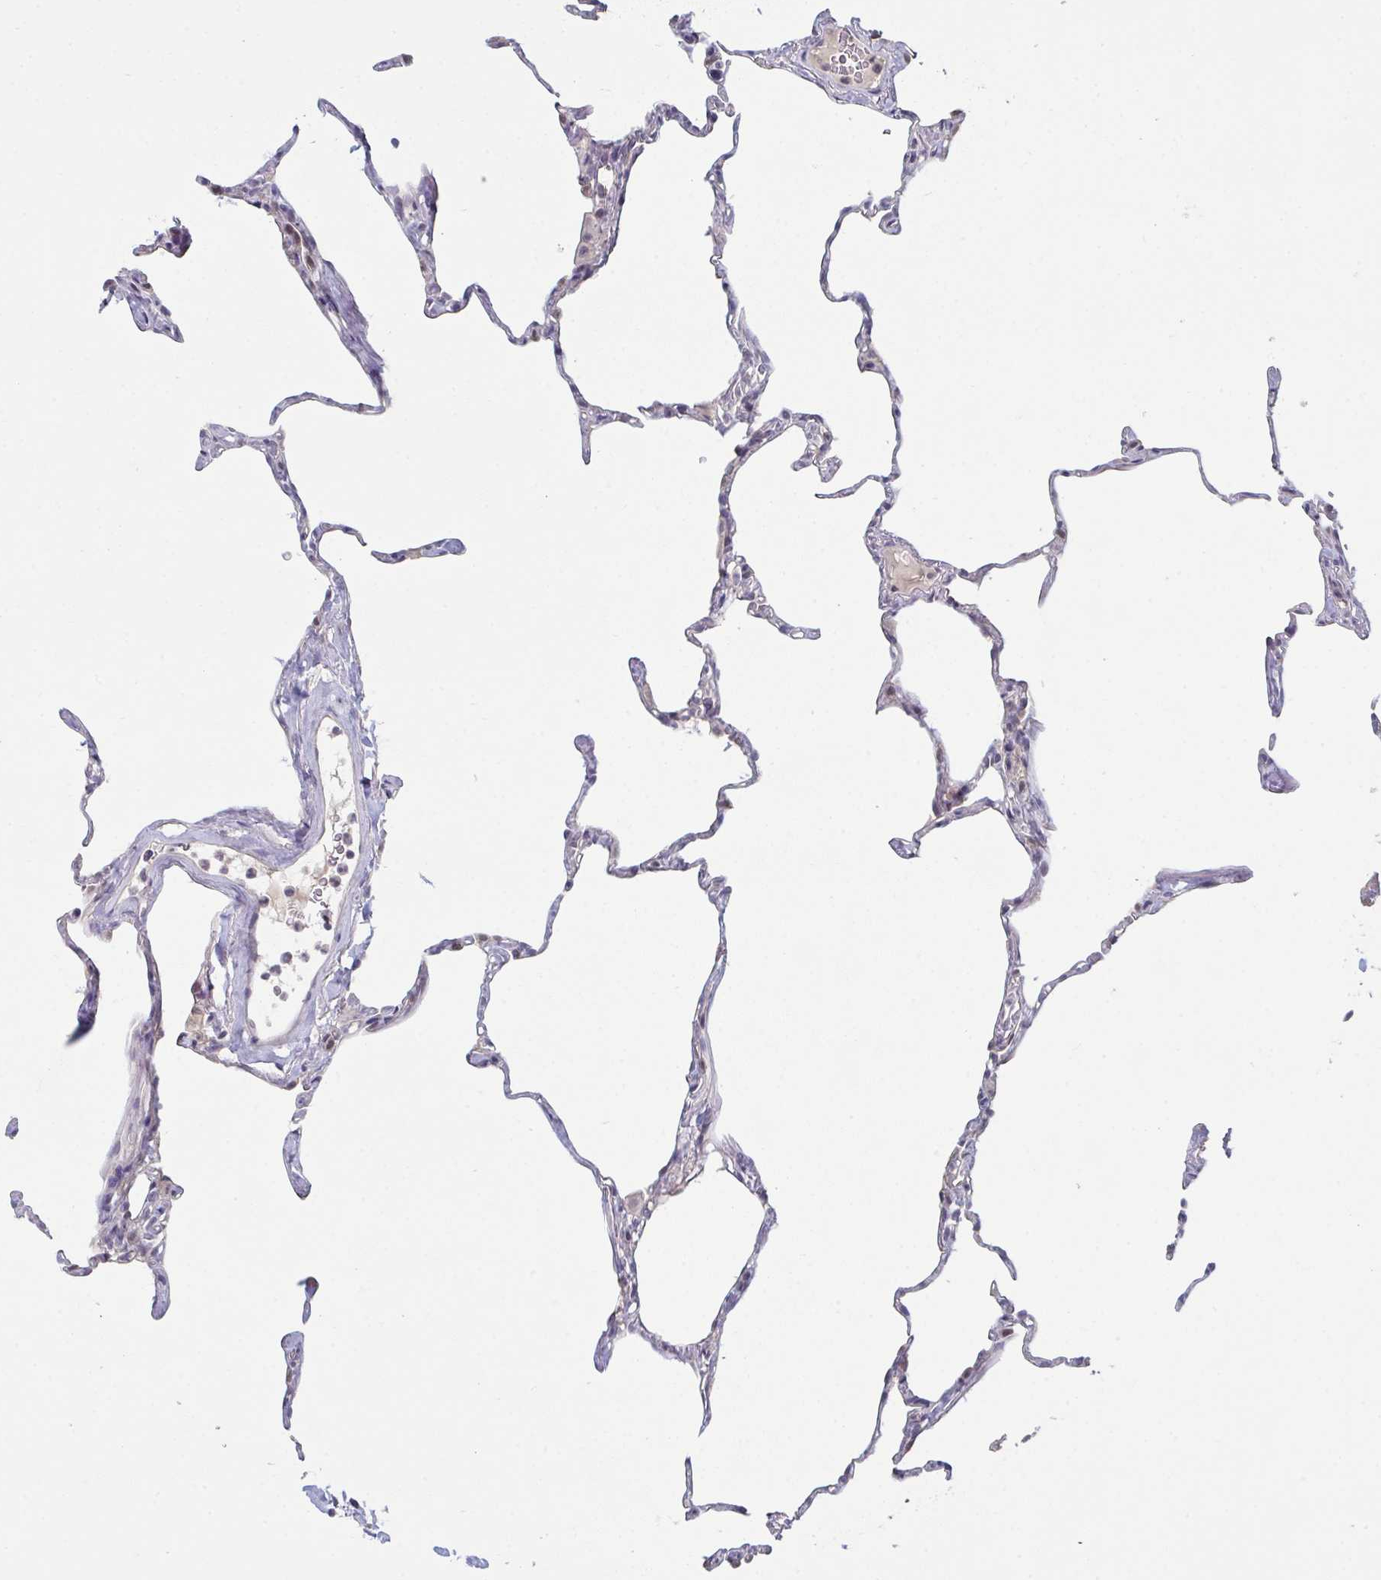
{"staining": {"intensity": "negative", "quantity": "none", "location": "none"}, "tissue": "lung", "cell_type": "Alveolar cells", "image_type": "normal", "snomed": [{"axis": "morphology", "description": "Normal tissue, NOS"}, {"axis": "topography", "description": "Lung"}], "caption": "Immunohistochemical staining of unremarkable lung demonstrates no significant staining in alveolar cells. The staining is performed using DAB (3,3'-diaminobenzidine) brown chromogen with nuclei counter-stained in using hematoxylin.", "gene": "ZNF214", "patient": {"sex": "male", "age": 65}}